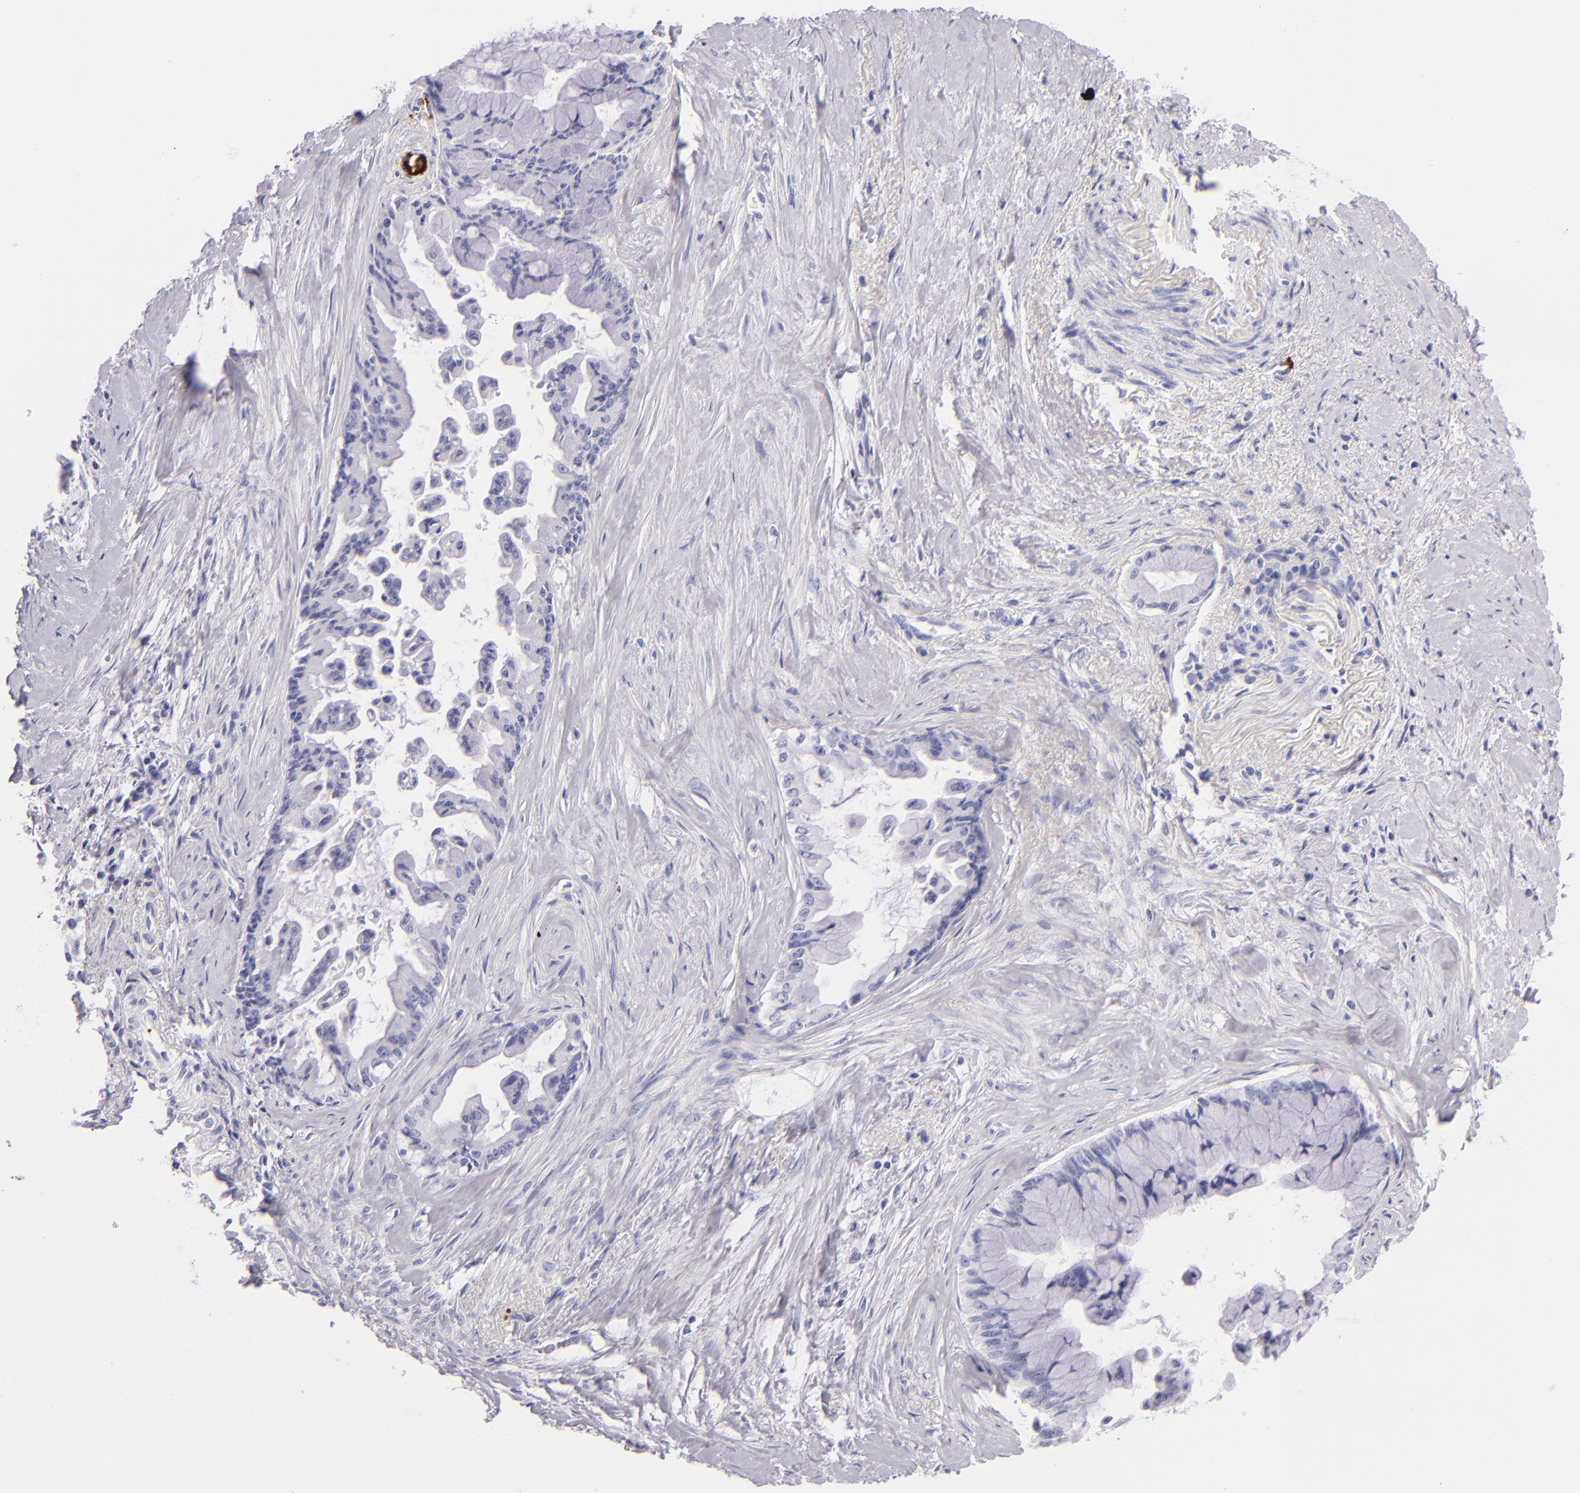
{"staining": {"intensity": "negative", "quantity": "none", "location": "none"}, "tissue": "pancreatic cancer", "cell_type": "Tumor cells", "image_type": "cancer", "snomed": [{"axis": "morphology", "description": "Adenocarcinoma, NOS"}, {"axis": "topography", "description": "Pancreas"}], "caption": "Pancreatic adenocarcinoma was stained to show a protein in brown. There is no significant positivity in tumor cells.", "gene": "GP1BA", "patient": {"sex": "male", "age": 59}}